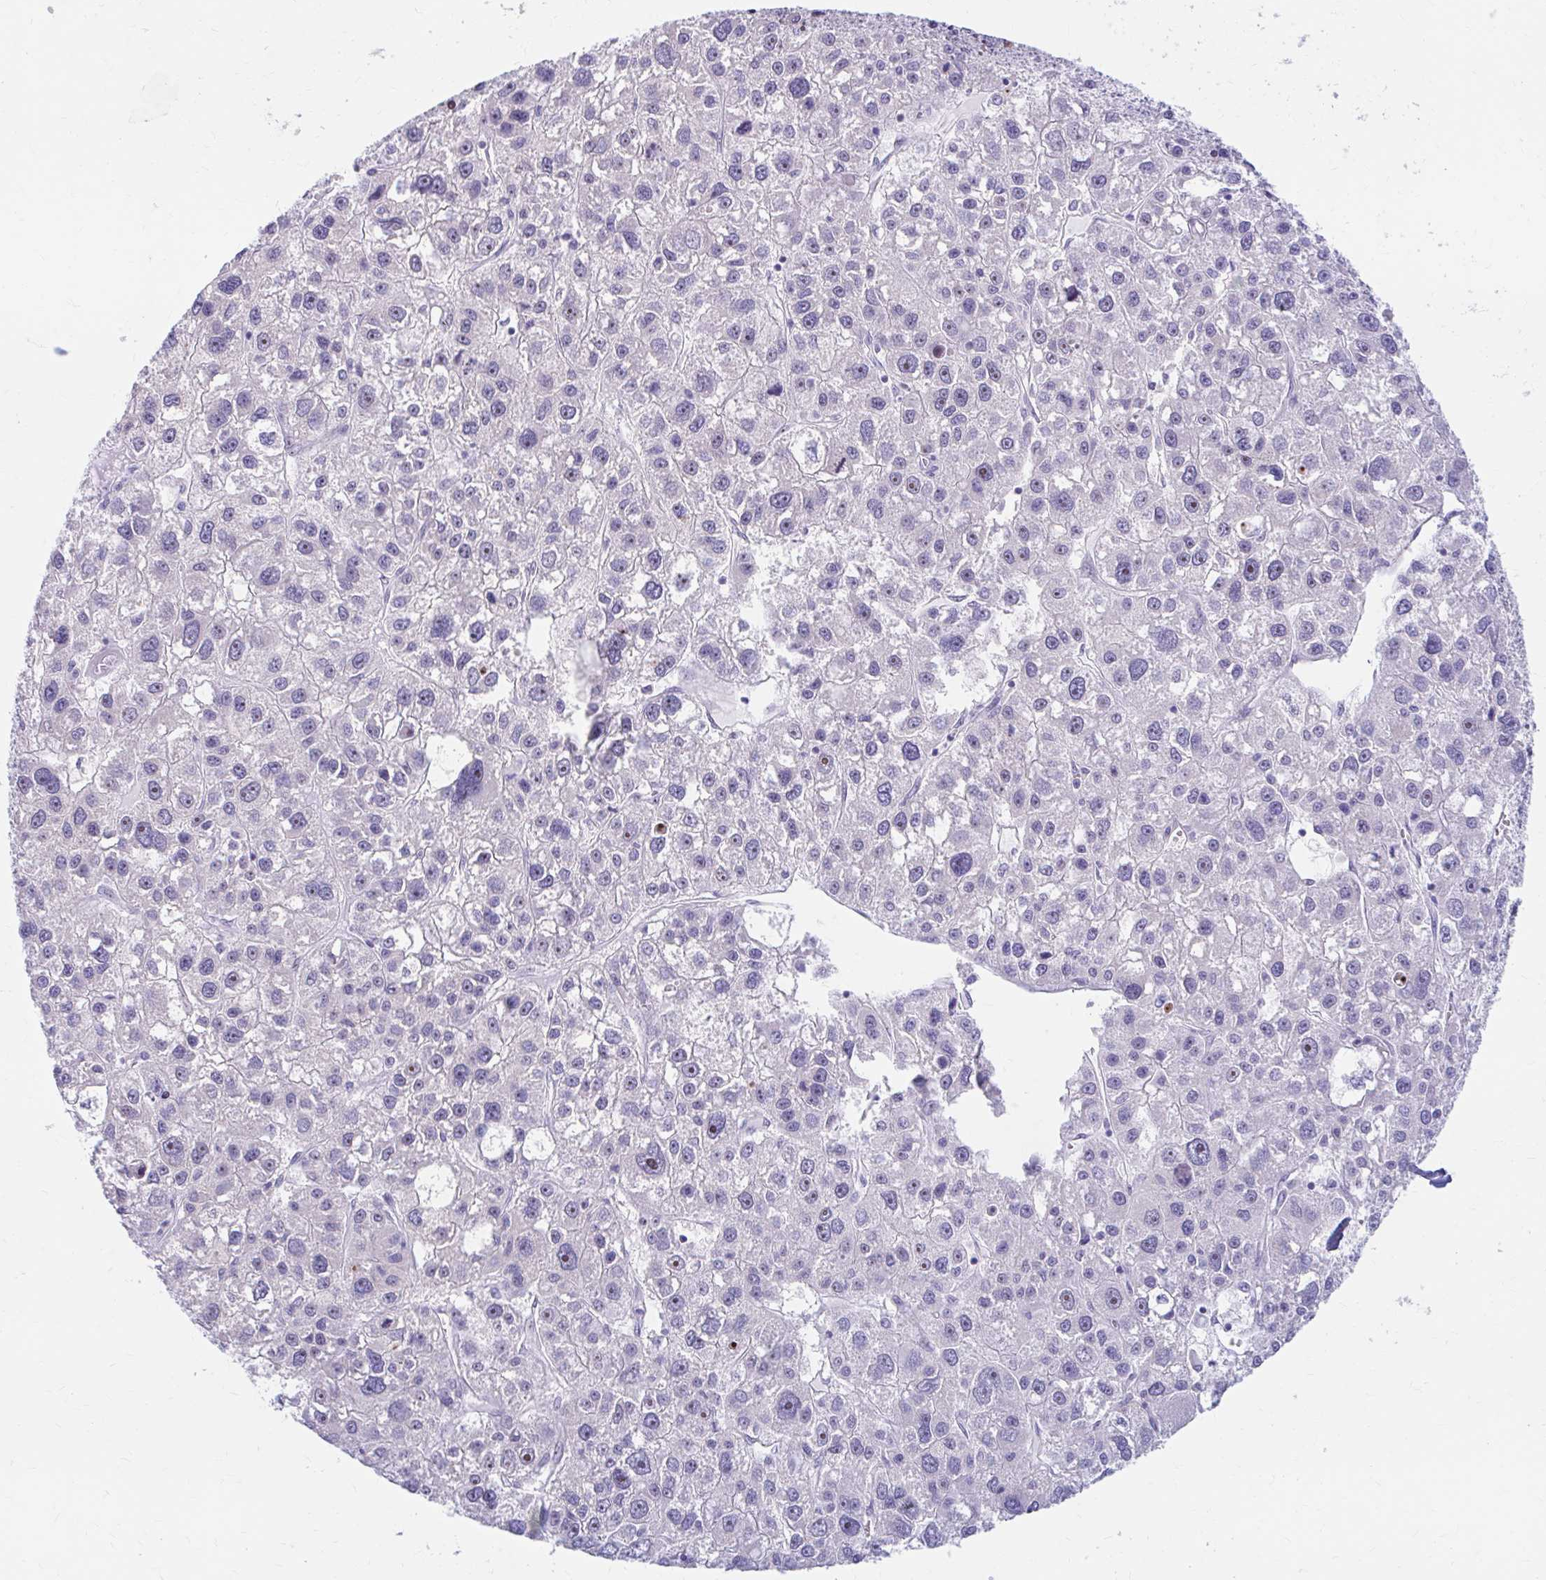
{"staining": {"intensity": "negative", "quantity": "none", "location": "none"}, "tissue": "liver cancer", "cell_type": "Tumor cells", "image_type": "cancer", "snomed": [{"axis": "morphology", "description": "Carcinoma, Hepatocellular, NOS"}, {"axis": "topography", "description": "Liver"}], "caption": "This is an immunohistochemistry micrograph of liver cancer. There is no positivity in tumor cells.", "gene": "FTSJ3", "patient": {"sex": "male", "age": 73}}